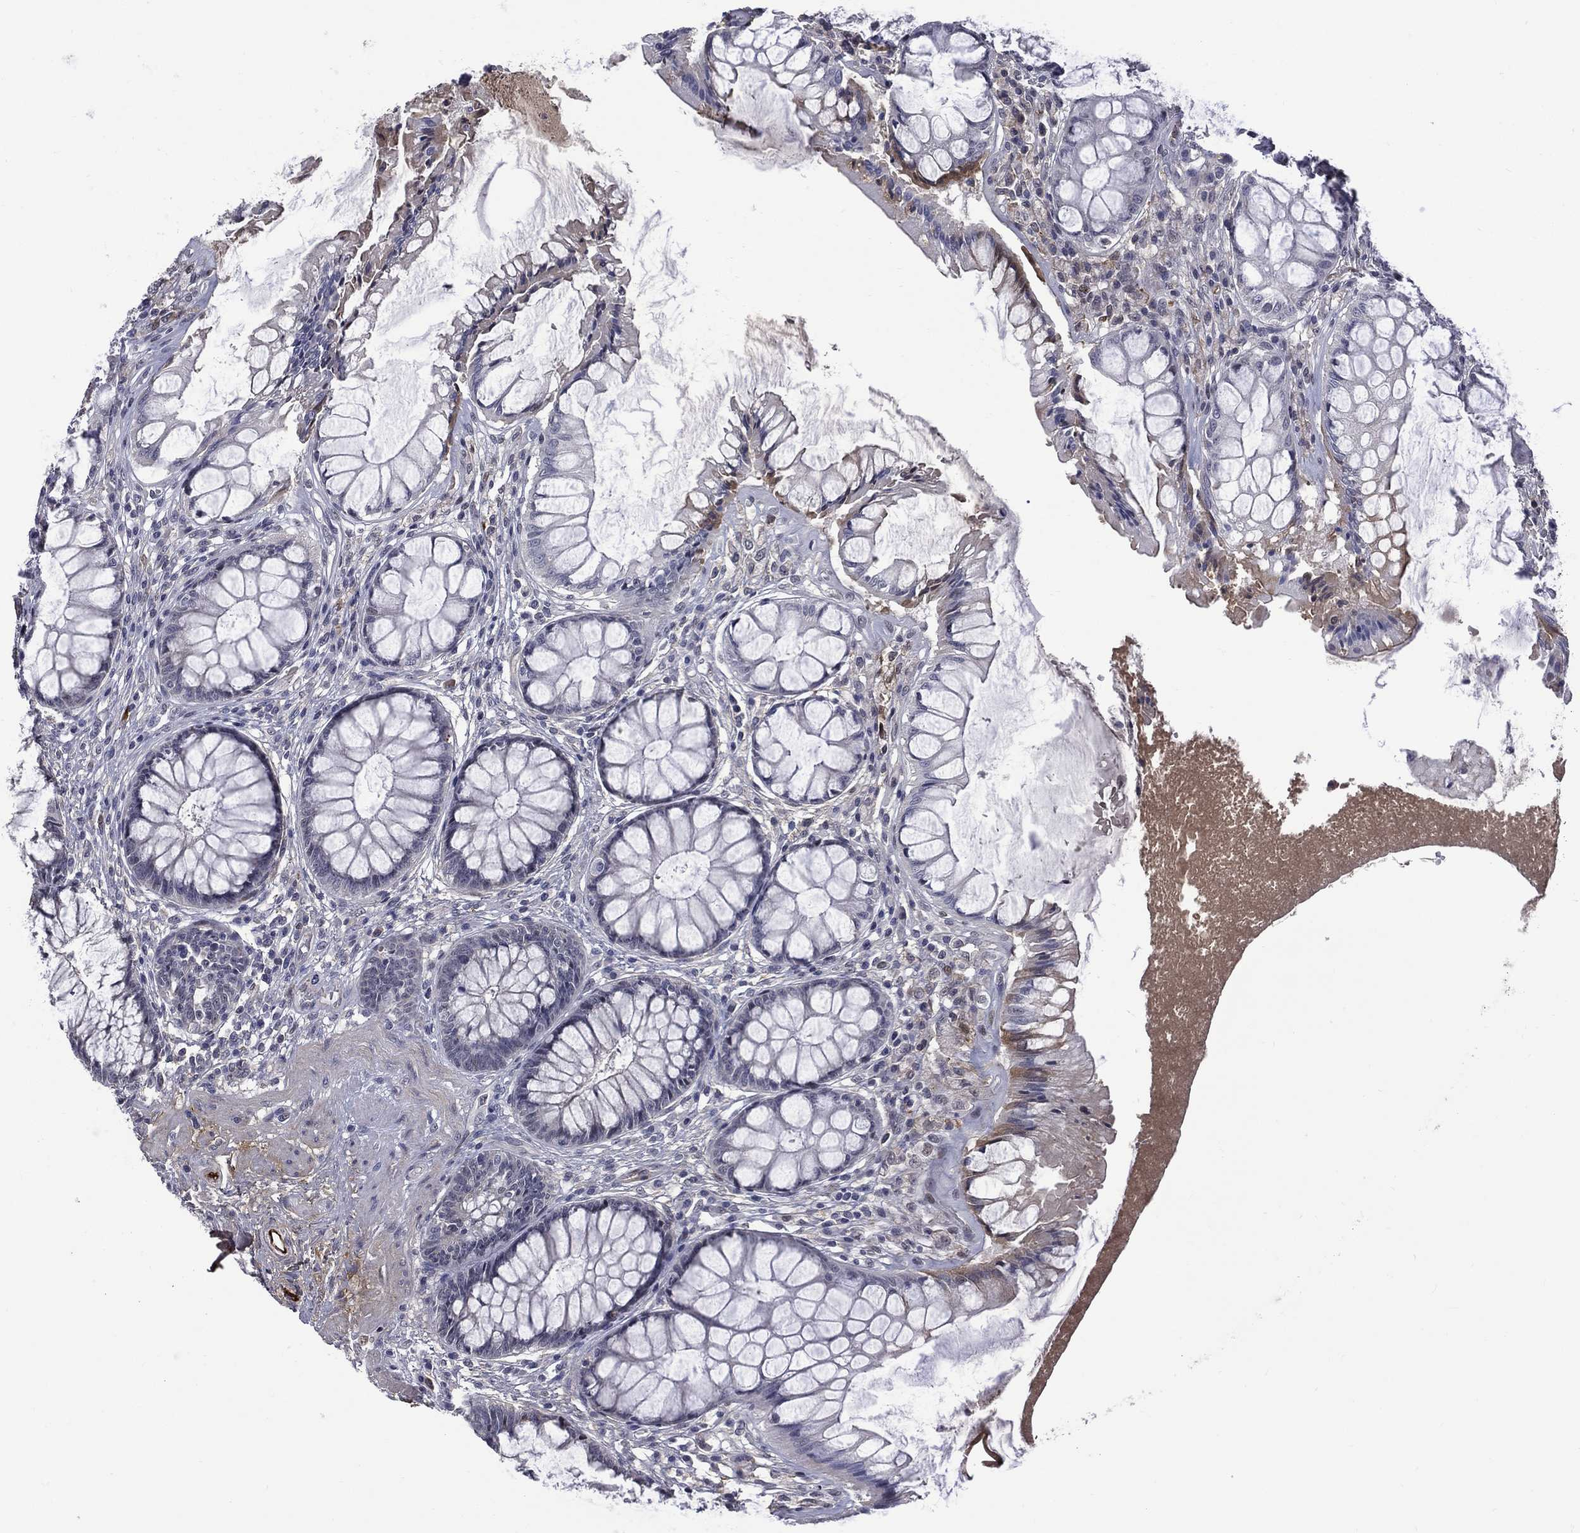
{"staining": {"intensity": "negative", "quantity": "none", "location": "none"}, "tissue": "rectum", "cell_type": "Glandular cells", "image_type": "normal", "snomed": [{"axis": "morphology", "description": "Normal tissue, NOS"}, {"axis": "topography", "description": "Rectum"}], "caption": "Immunohistochemistry of normal rectum exhibits no positivity in glandular cells. Brightfield microscopy of immunohistochemistry stained with DAB (brown) and hematoxylin (blue), captured at high magnification.", "gene": "FGG", "patient": {"sex": "female", "age": 58}}